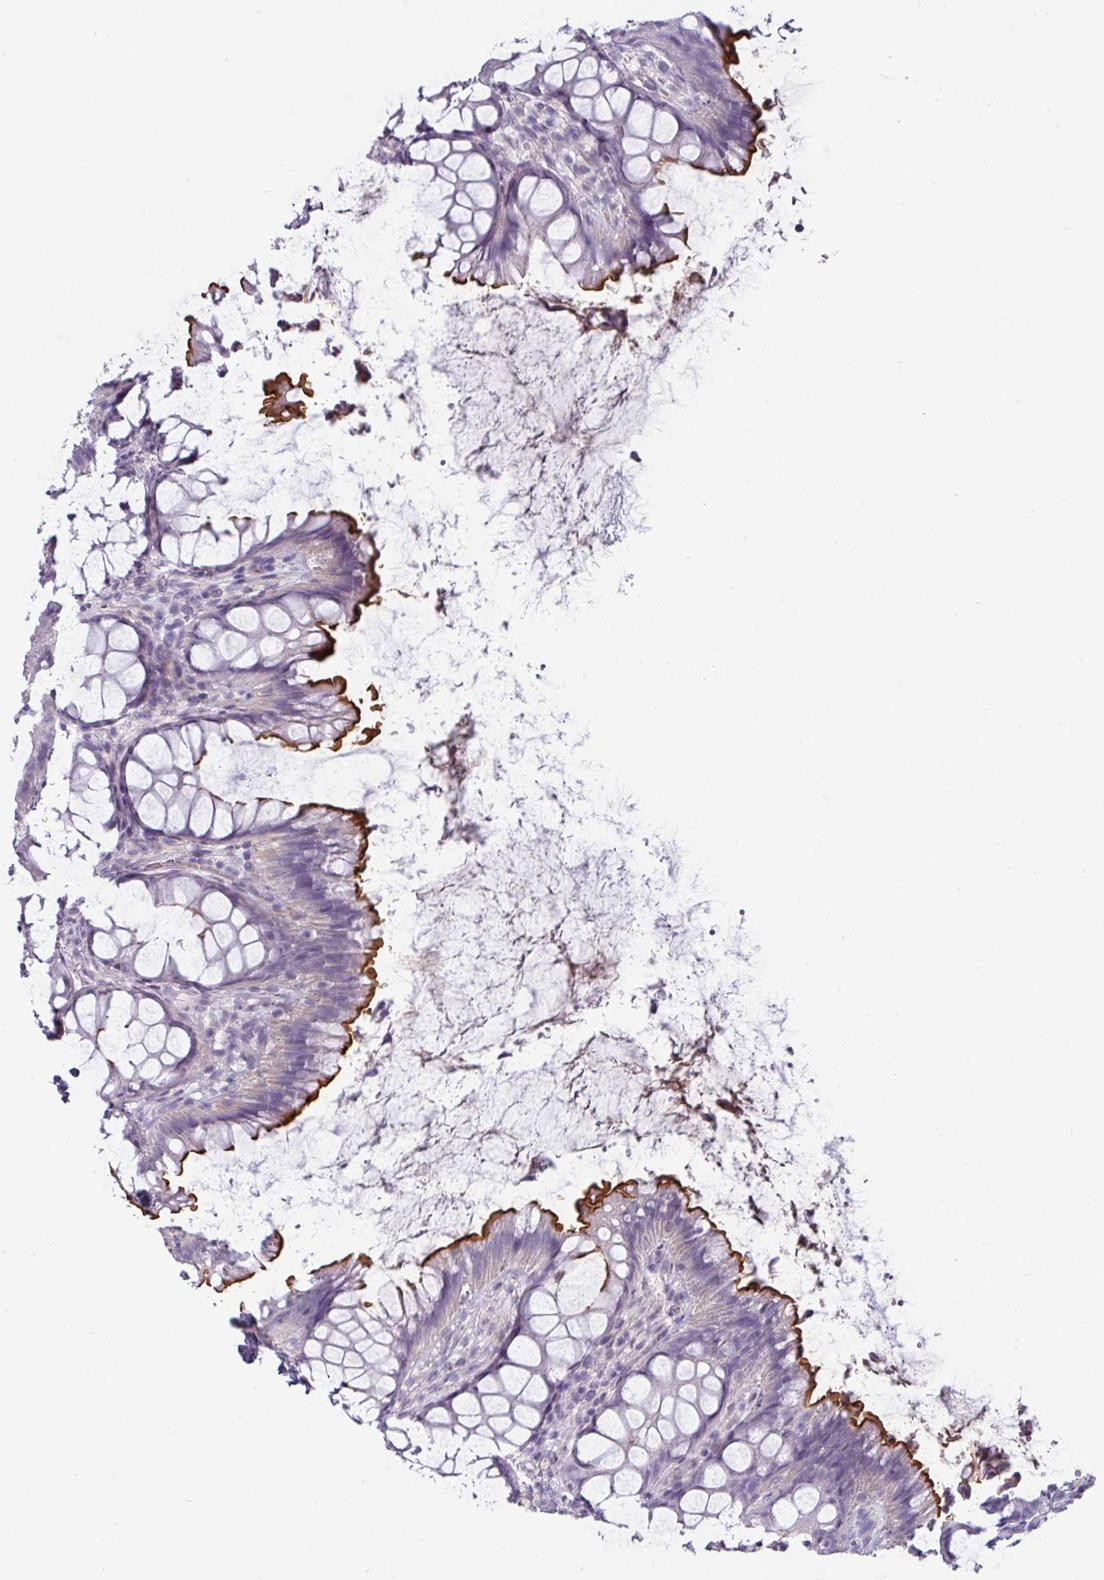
{"staining": {"intensity": "strong", "quantity": "<25%", "location": "cytoplasmic/membranous"}, "tissue": "rectum", "cell_type": "Glandular cells", "image_type": "normal", "snomed": [{"axis": "morphology", "description": "Normal tissue, NOS"}, {"axis": "topography", "description": "Rectum"}], "caption": "Immunohistochemistry (DAB) staining of normal rectum exhibits strong cytoplasmic/membranous protein expression in about <25% of glandular cells. (DAB (3,3'-diaminobenzidine) = brown stain, brightfield microscopy at high magnification).", "gene": "EYA3", "patient": {"sex": "female", "age": 67}}